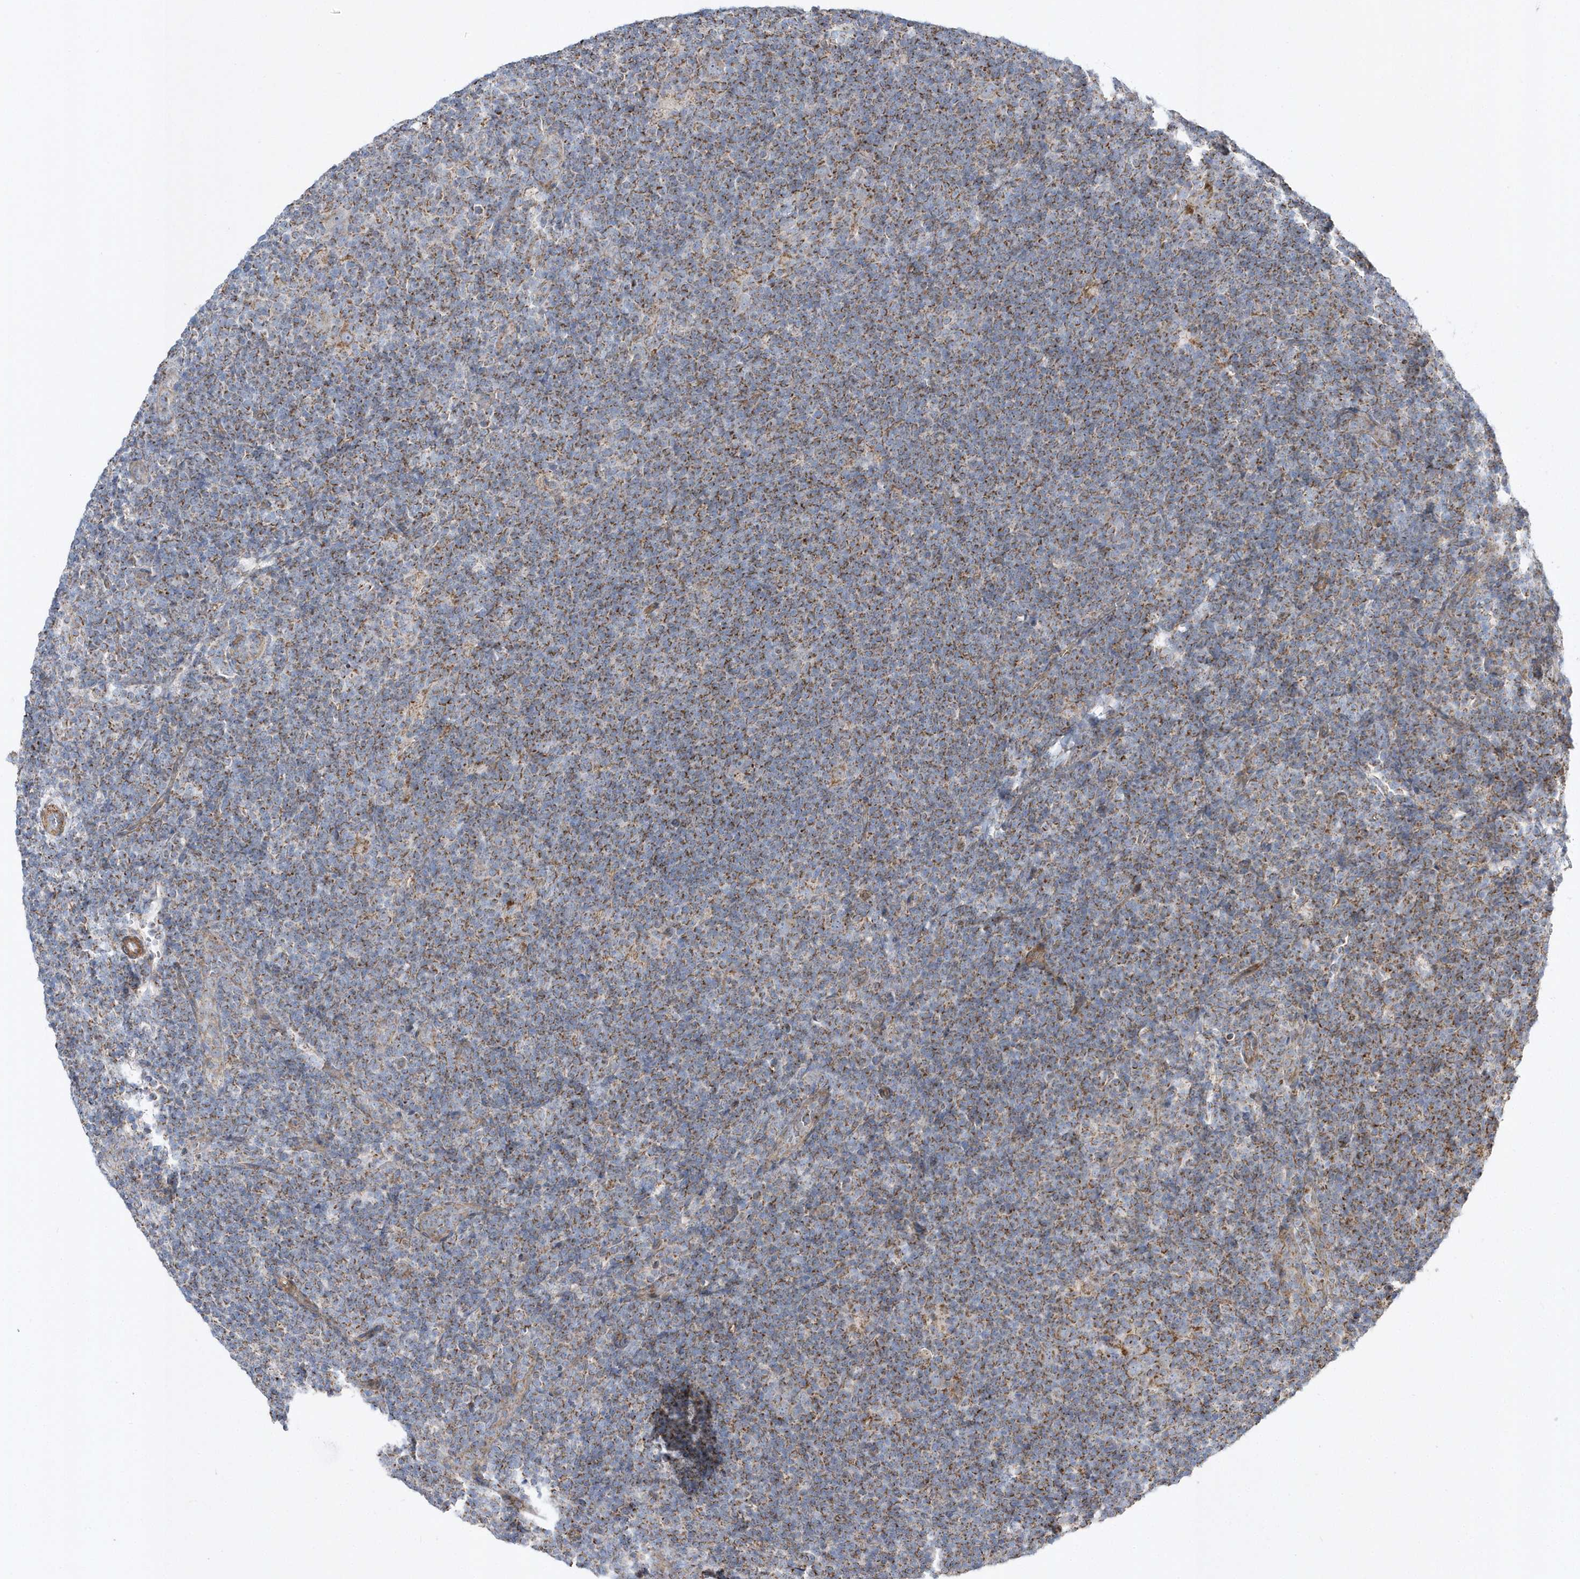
{"staining": {"intensity": "weak", "quantity": ">75%", "location": "cytoplasmic/membranous"}, "tissue": "lymphoma", "cell_type": "Tumor cells", "image_type": "cancer", "snomed": [{"axis": "morphology", "description": "Hodgkin's disease, NOS"}, {"axis": "topography", "description": "Lymph node"}], "caption": "IHC of human lymphoma shows low levels of weak cytoplasmic/membranous expression in approximately >75% of tumor cells.", "gene": "OPA1", "patient": {"sex": "female", "age": 57}}